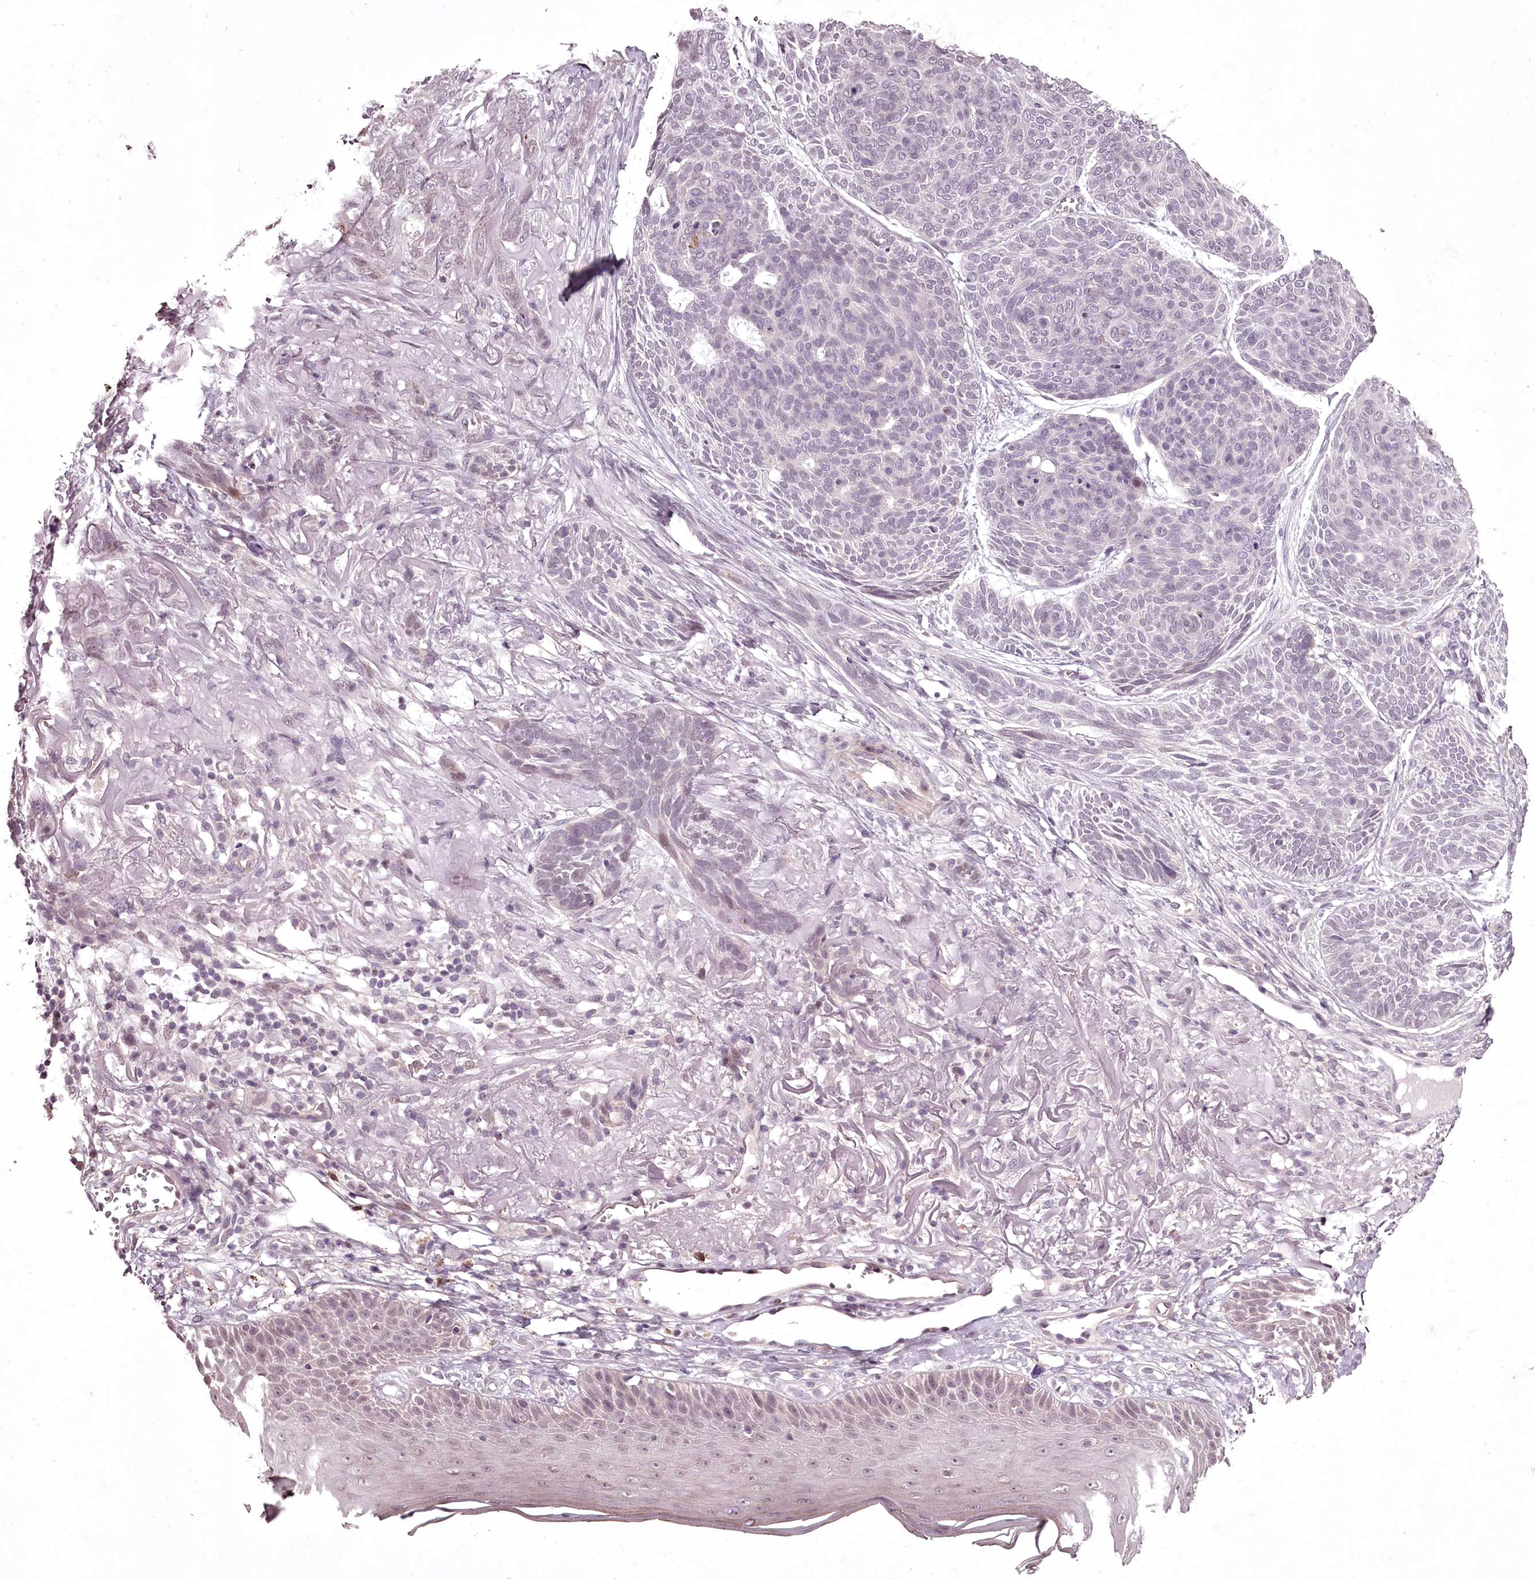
{"staining": {"intensity": "negative", "quantity": "none", "location": "none"}, "tissue": "skin cancer", "cell_type": "Tumor cells", "image_type": "cancer", "snomed": [{"axis": "morphology", "description": "Normal tissue, NOS"}, {"axis": "morphology", "description": "Basal cell carcinoma"}, {"axis": "topography", "description": "Skin"}], "caption": "IHC histopathology image of skin cancer (basal cell carcinoma) stained for a protein (brown), which reveals no expression in tumor cells.", "gene": "ADRA1D", "patient": {"sex": "male", "age": 66}}